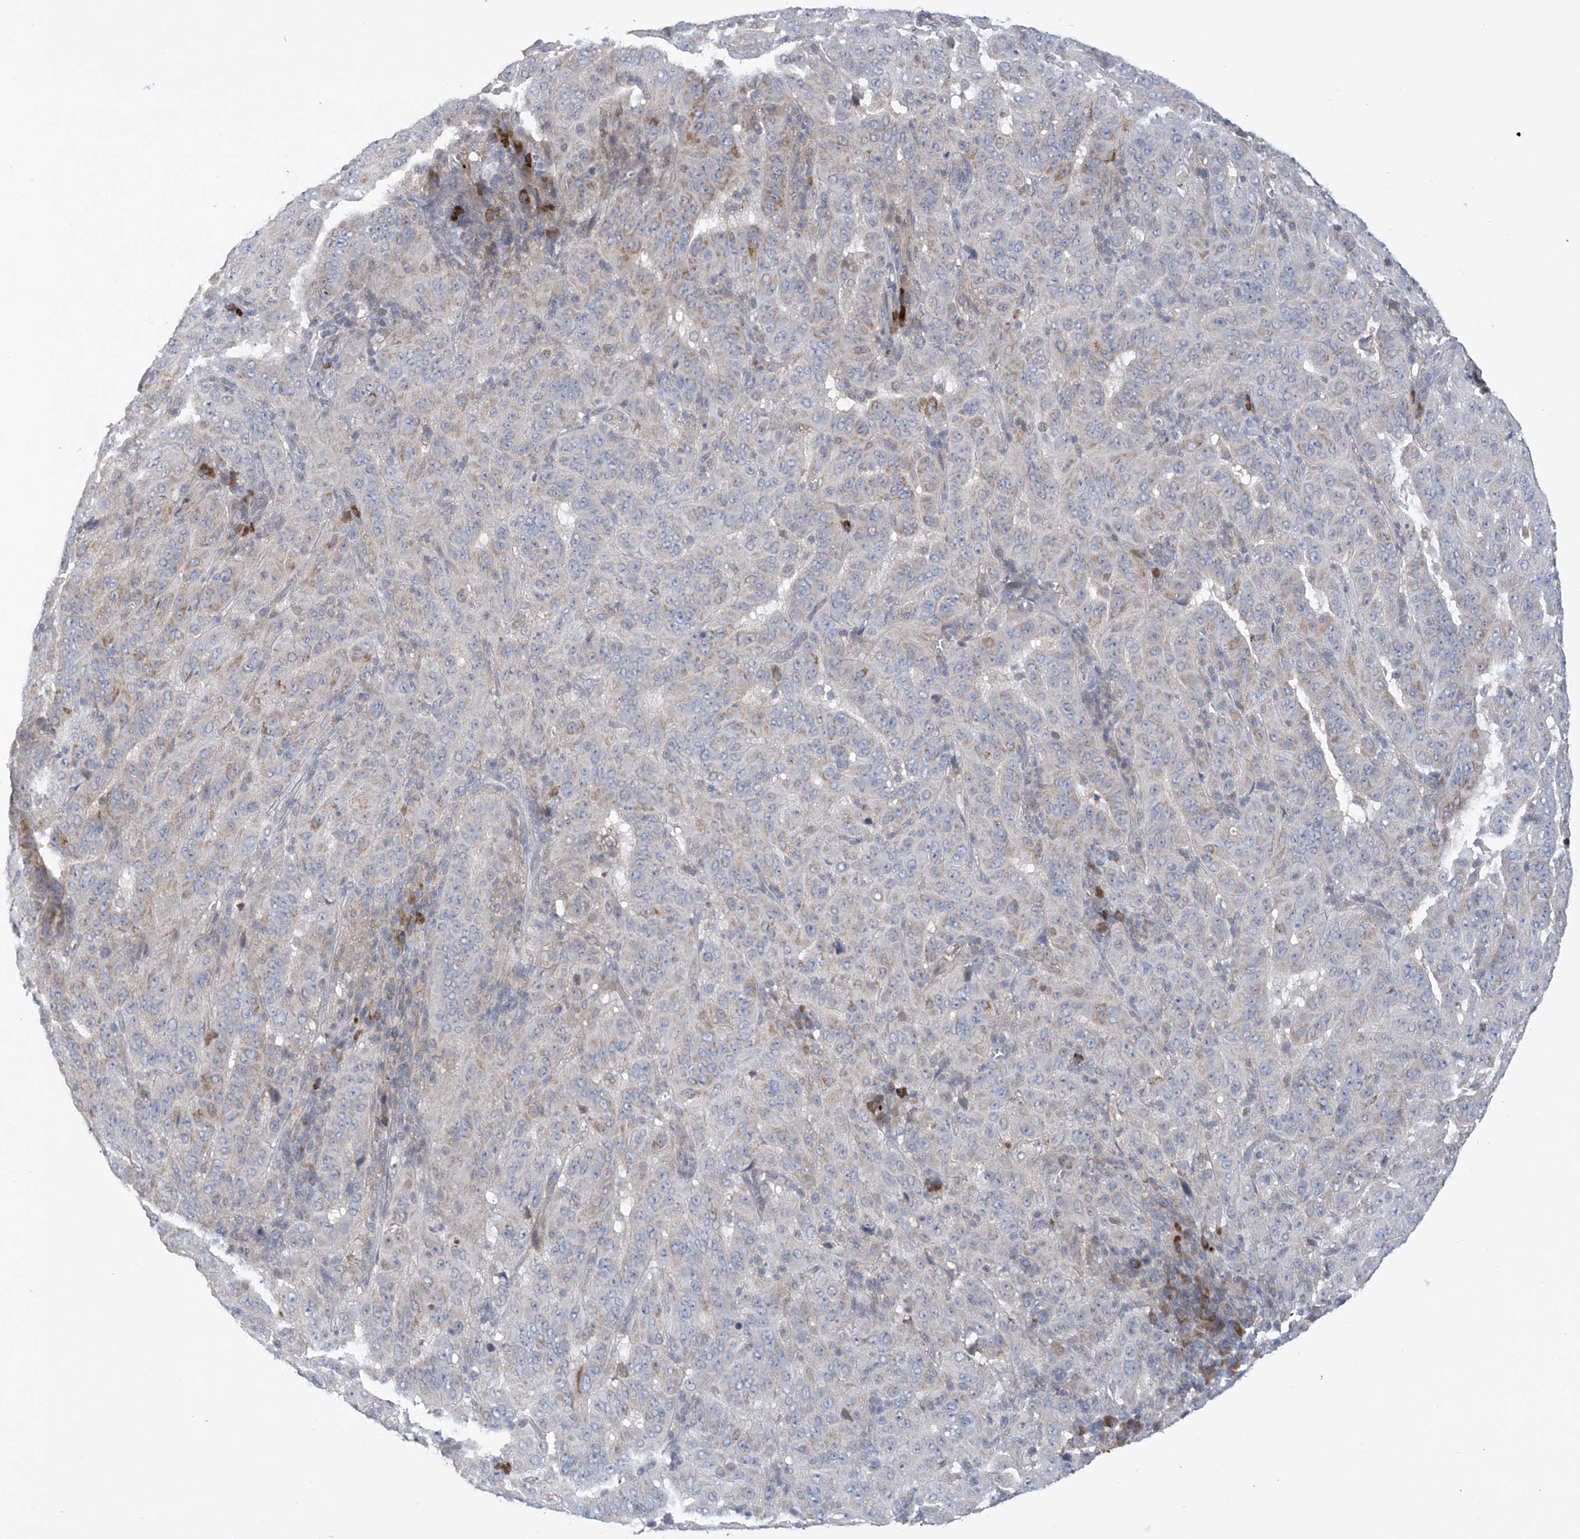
{"staining": {"intensity": "negative", "quantity": "none", "location": "none"}, "tissue": "pancreatic cancer", "cell_type": "Tumor cells", "image_type": "cancer", "snomed": [{"axis": "morphology", "description": "Adenocarcinoma, NOS"}, {"axis": "topography", "description": "Pancreas"}], "caption": "Protein analysis of pancreatic cancer demonstrates no significant positivity in tumor cells.", "gene": "SLCO4A1", "patient": {"sex": "male", "age": 63}}